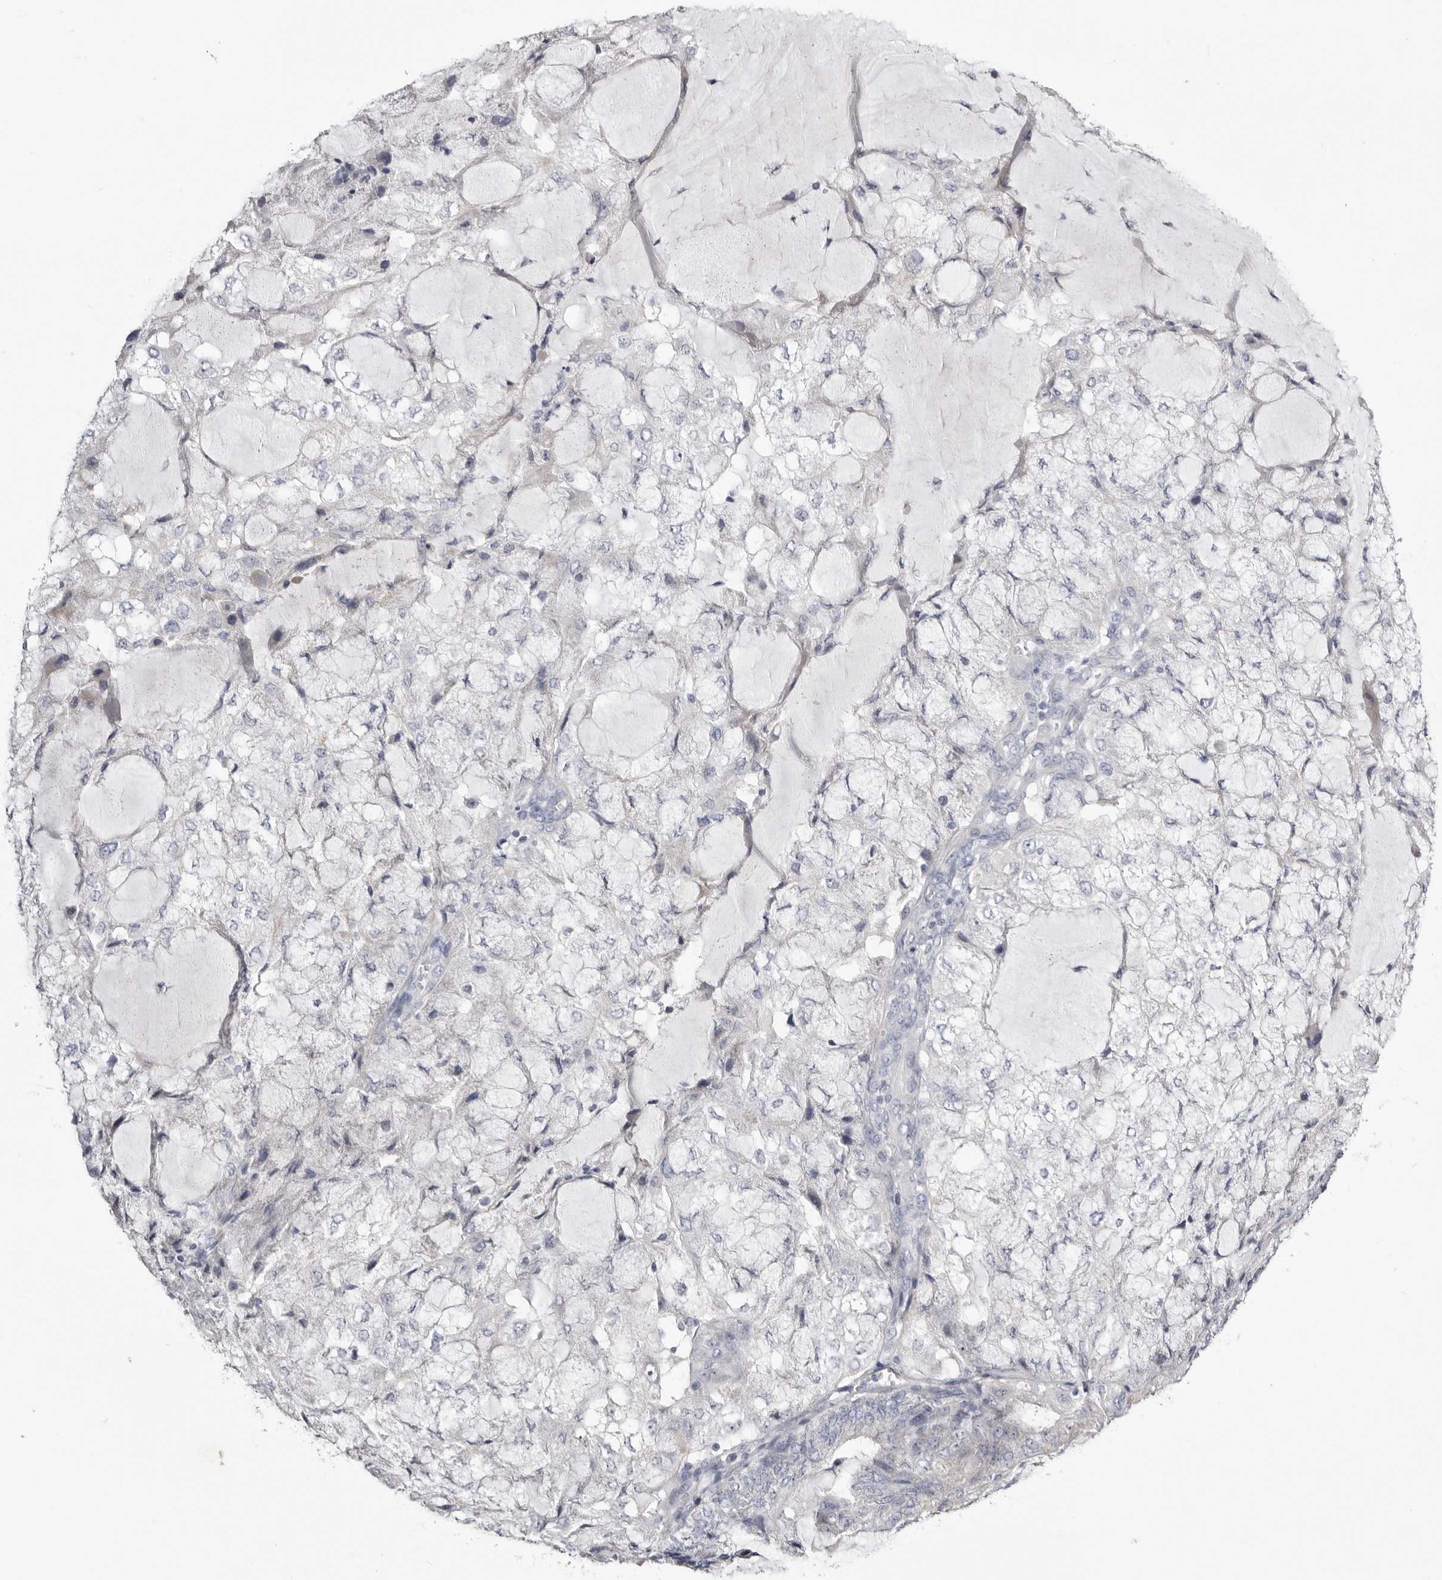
{"staining": {"intensity": "negative", "quantity": "none", "location": "none"}, "tissue": "endometrial cancer", "cell_type": "Tumor cells", "image_type": "cancer", "snomed": [{"axis": "morphology", "description": "Adenocarcinoma, NOS"}, {"axis": "topography", "description": "Endometrium"}], "caption": "Immunohistochemistry of human endometrial cancer (adenocarcinoma) demonstrates no staining in tumor cells.", "gene": "CASQ1", "patient": {"sex": "female", "age": 81}}